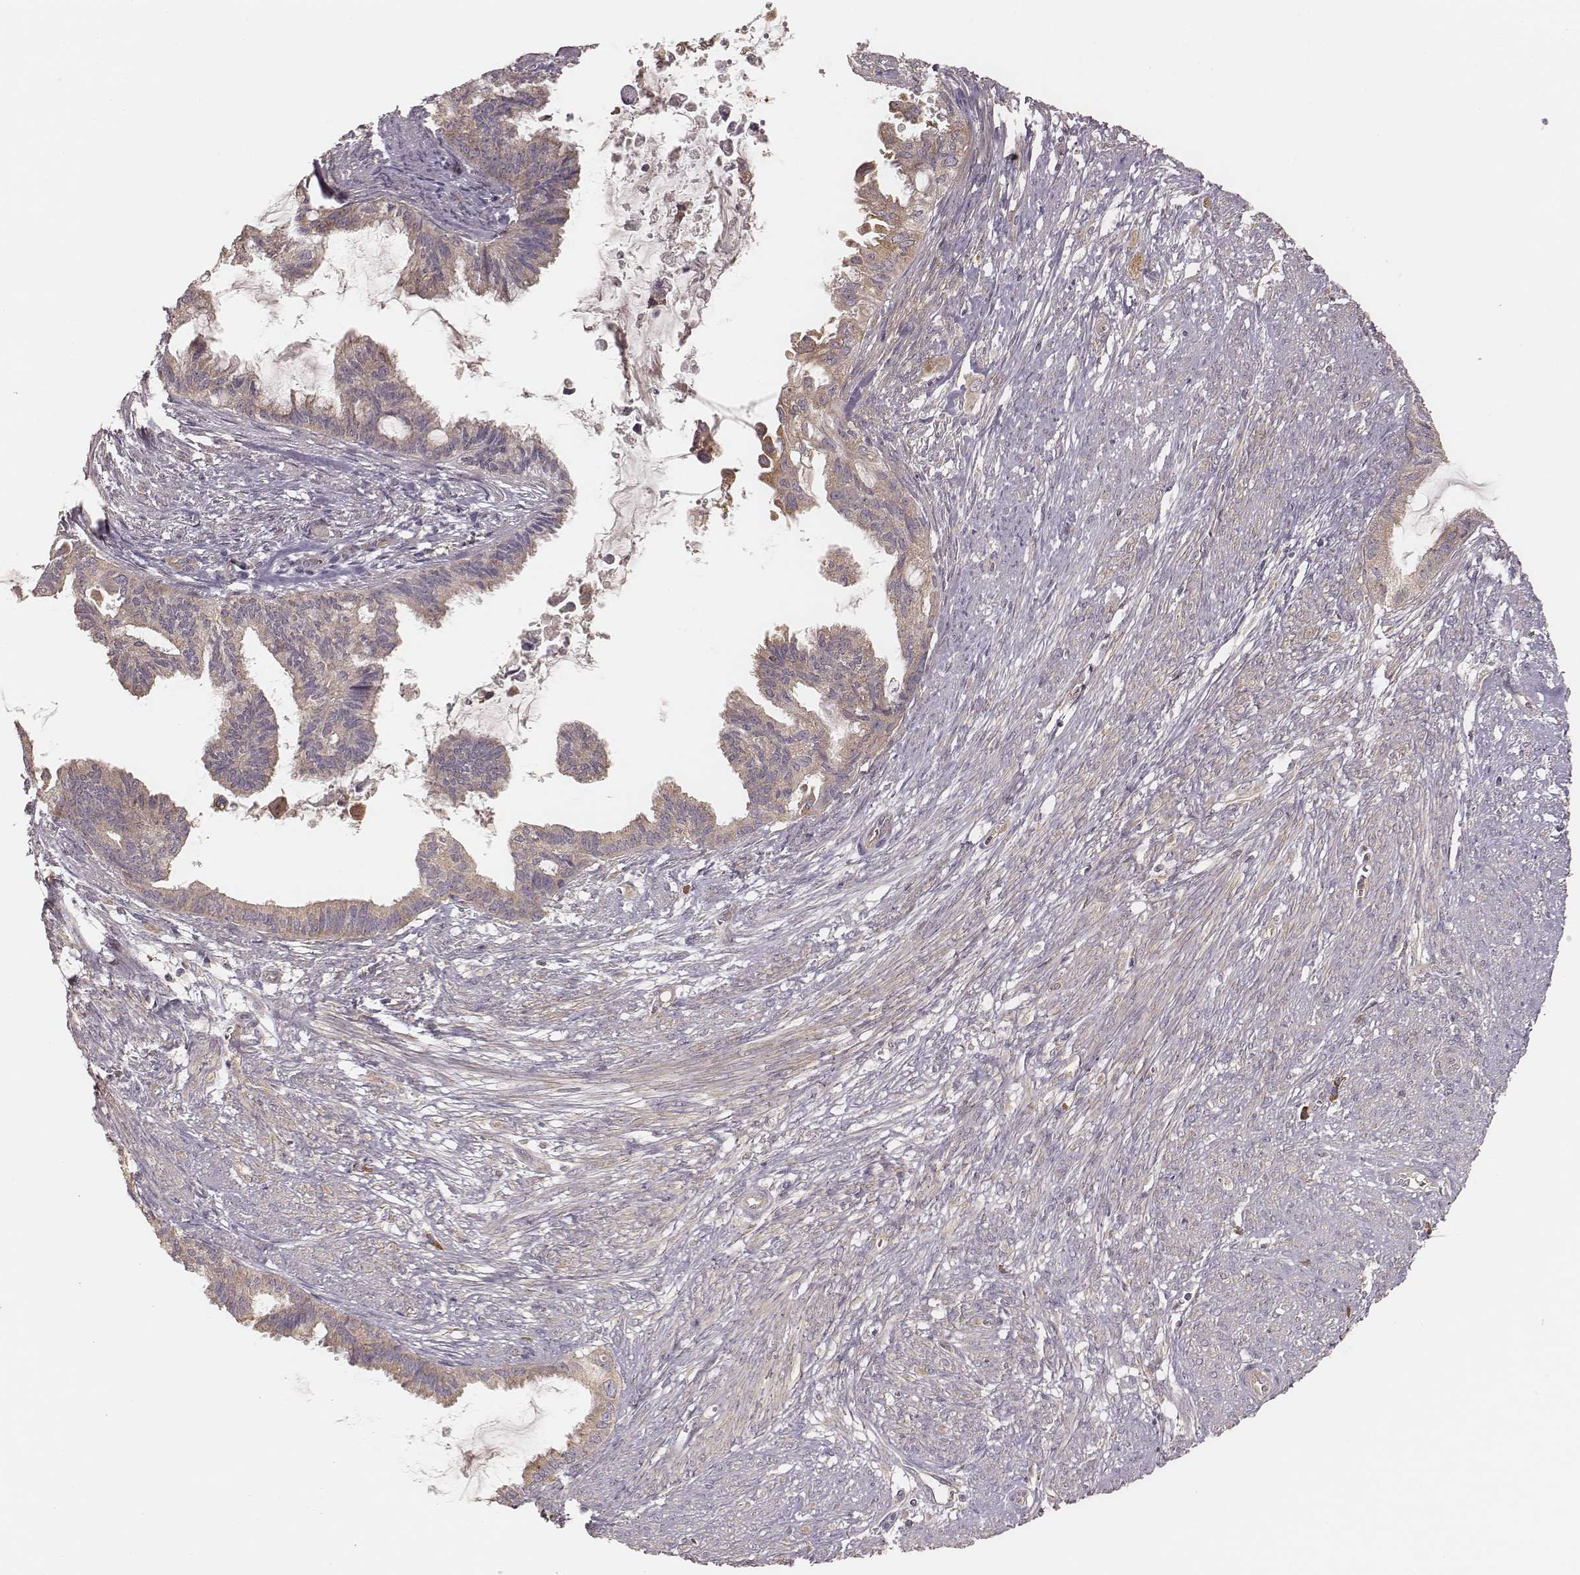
{"staining": {"intensity": "weak", "quantity": "25%-75%", "location": "cytoplasmic/membranous"}, "tissue": "endometrial cancer", "cell_type": "Tumor cells", "image_type": "cancer", "snomed": [{"axis": "morphology", "description": "Adenocarcinoma, NOS"}, {"axis": "topography", "description": "Endometrium"}], "caption": "Immunohistochemical staining of adenocarcinoma (endometrial) demonstrates low levels of weak cytoplasmic/membranous positivity in approximately 25%-75% of tumor cells. Using DAB (brown) and hematoxylin (blue) stains, captured at high magnification using brightfield microscopy.", "gene": "CARS1", "patient": {"sex": "female", "age": 86}}